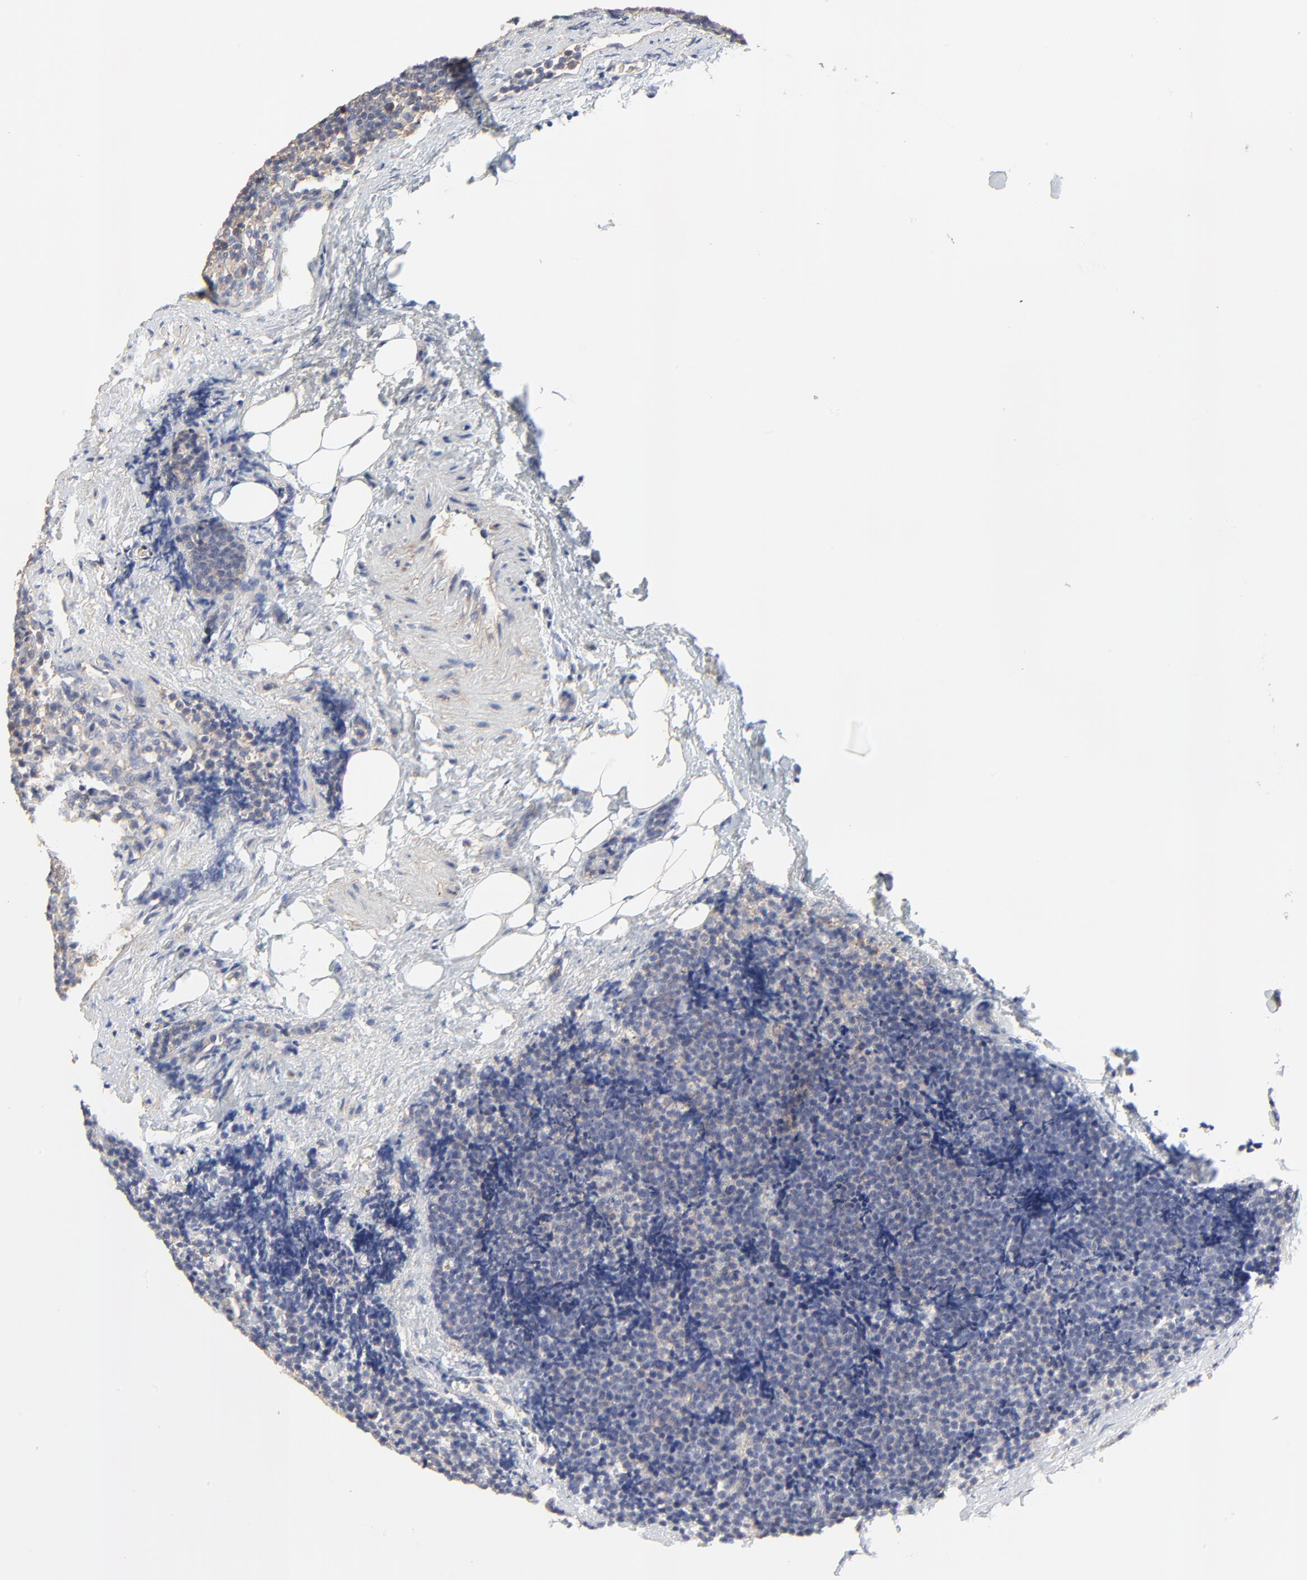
{"staining": {"intensity": "weak", "quantity": "<25%", "location": "cytoplasmic/membranous"}, "tissue": "lymphoma", "cell_type": "Tumor cells", "image_type": "cancer", "snomed": [{"axis": "morphology", "description": "Malignant lymphoma, non-Hodgkin's type, High grade"}, {"axis": "topography", "description": "Lymph node"}], "caption": "This is an IHC image of human lymphoma. There is no positivity in tumor cells.", "gene": "NXF3", "patient": {"sex": "female", "age": 58}}